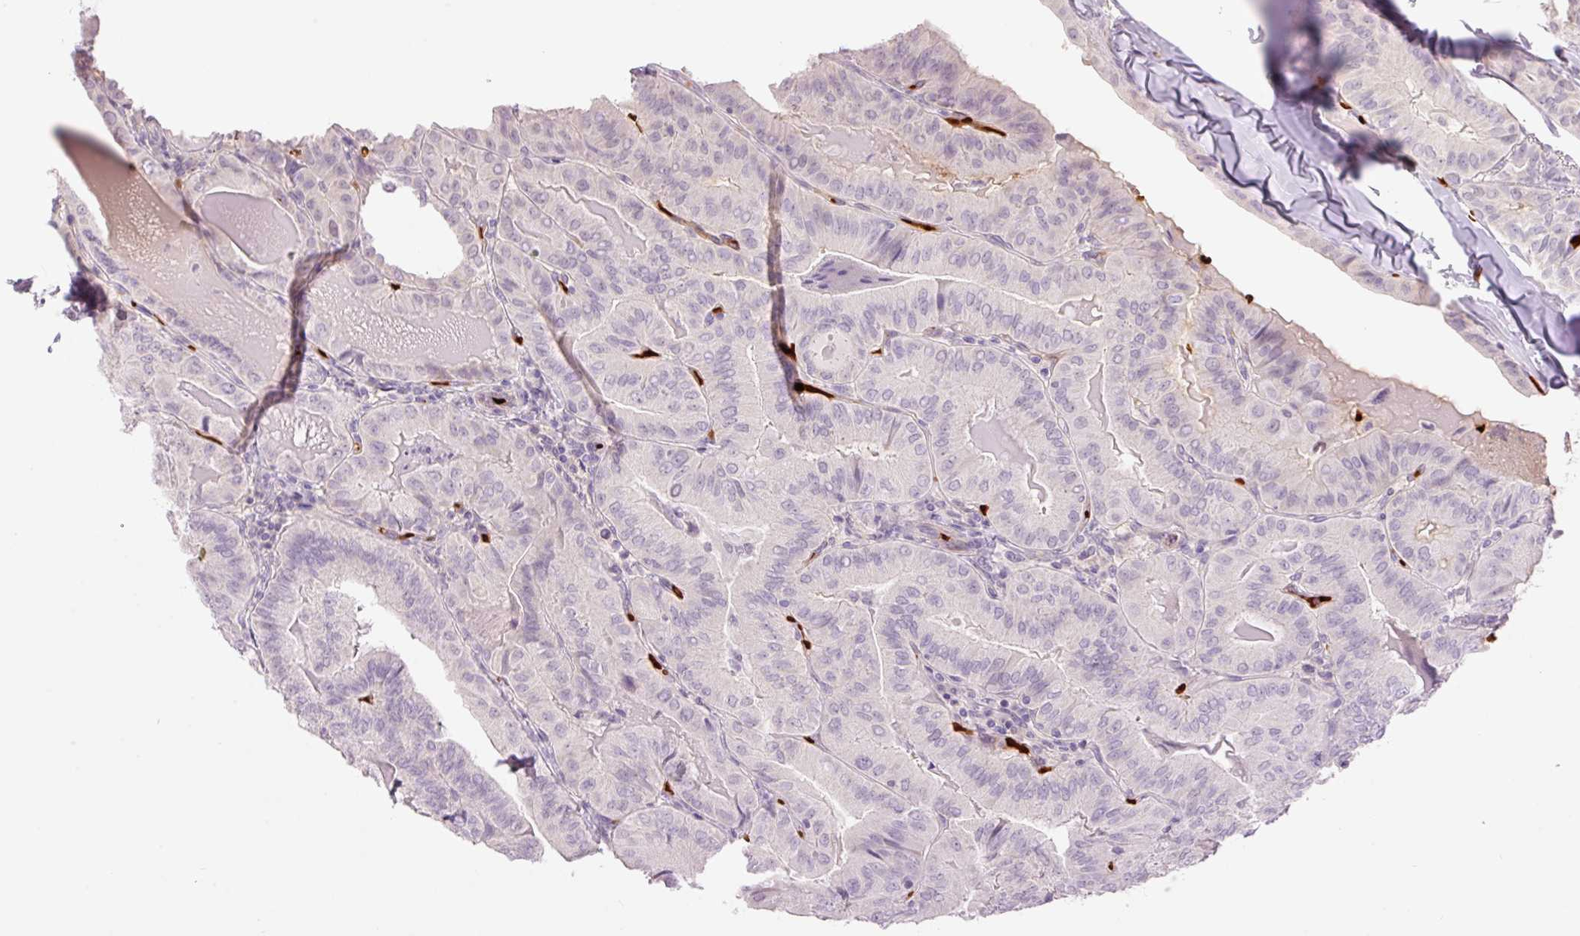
{"staining": {"intensity": "negative", "quantity": "none", "location": "none"}, "tissue": "thyroid cancer", "cell_type": "Tumor cells", "image_type": "cancer", "snomed": [{"axis": "morphology", "description": "Papillary adenocarcinoma, NOS"}, {"axis": "topography", "description": "Thyroid gland"}], "caption": "An immunohistochemistry (IHC) image of thyroid papillary adenocarcinoma is shown. There is no staining in tumor cells of thyroid papillary adenocarcinoma. (DAB IHC with hematoxylin counter stain).", "gene": "LY6G6D", "patient": {"sex": "female", "age": 68}}